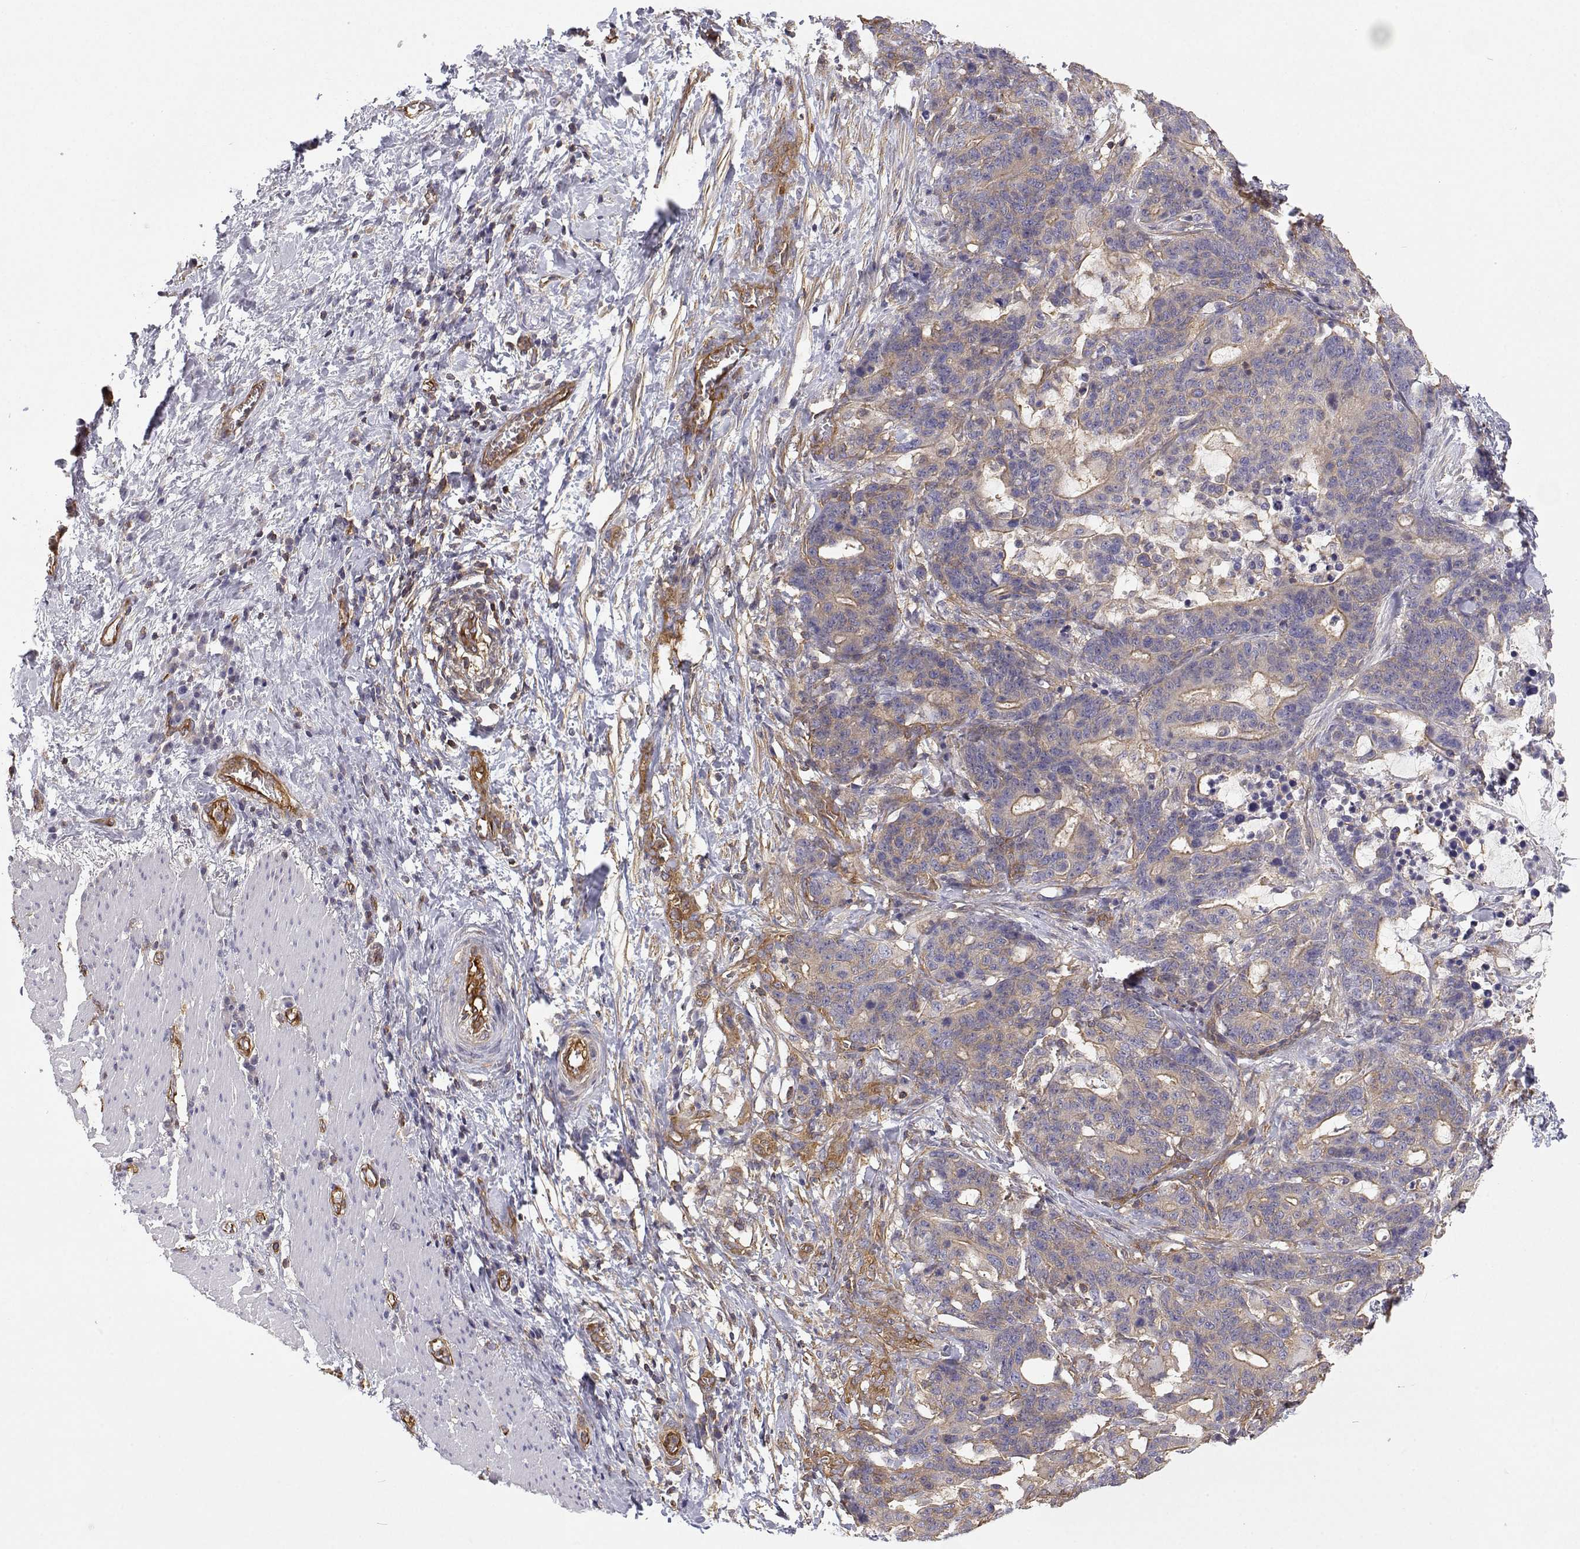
{"staining": {"intensity": "weak", "quantity": "<25%", "location": "cytoplasmic/membranous"}, "tissue": "stomach cancer", "cell_type": "Tumor cells", "image_type": "cancer", "snomed": [{"axis": "morphology", "description": "Normal tissue, NOS"}, {"axis": "morphology", "description": "Adenocarcinoma, NOS"}, {"axis": "topography", "description": "Stomach"}], "caption": "Tumor cells are negative for brown protein staining in stomach adenocarcinoma.", "gene": "MYH9", "patient": {"sex": "female", "age": 64}}